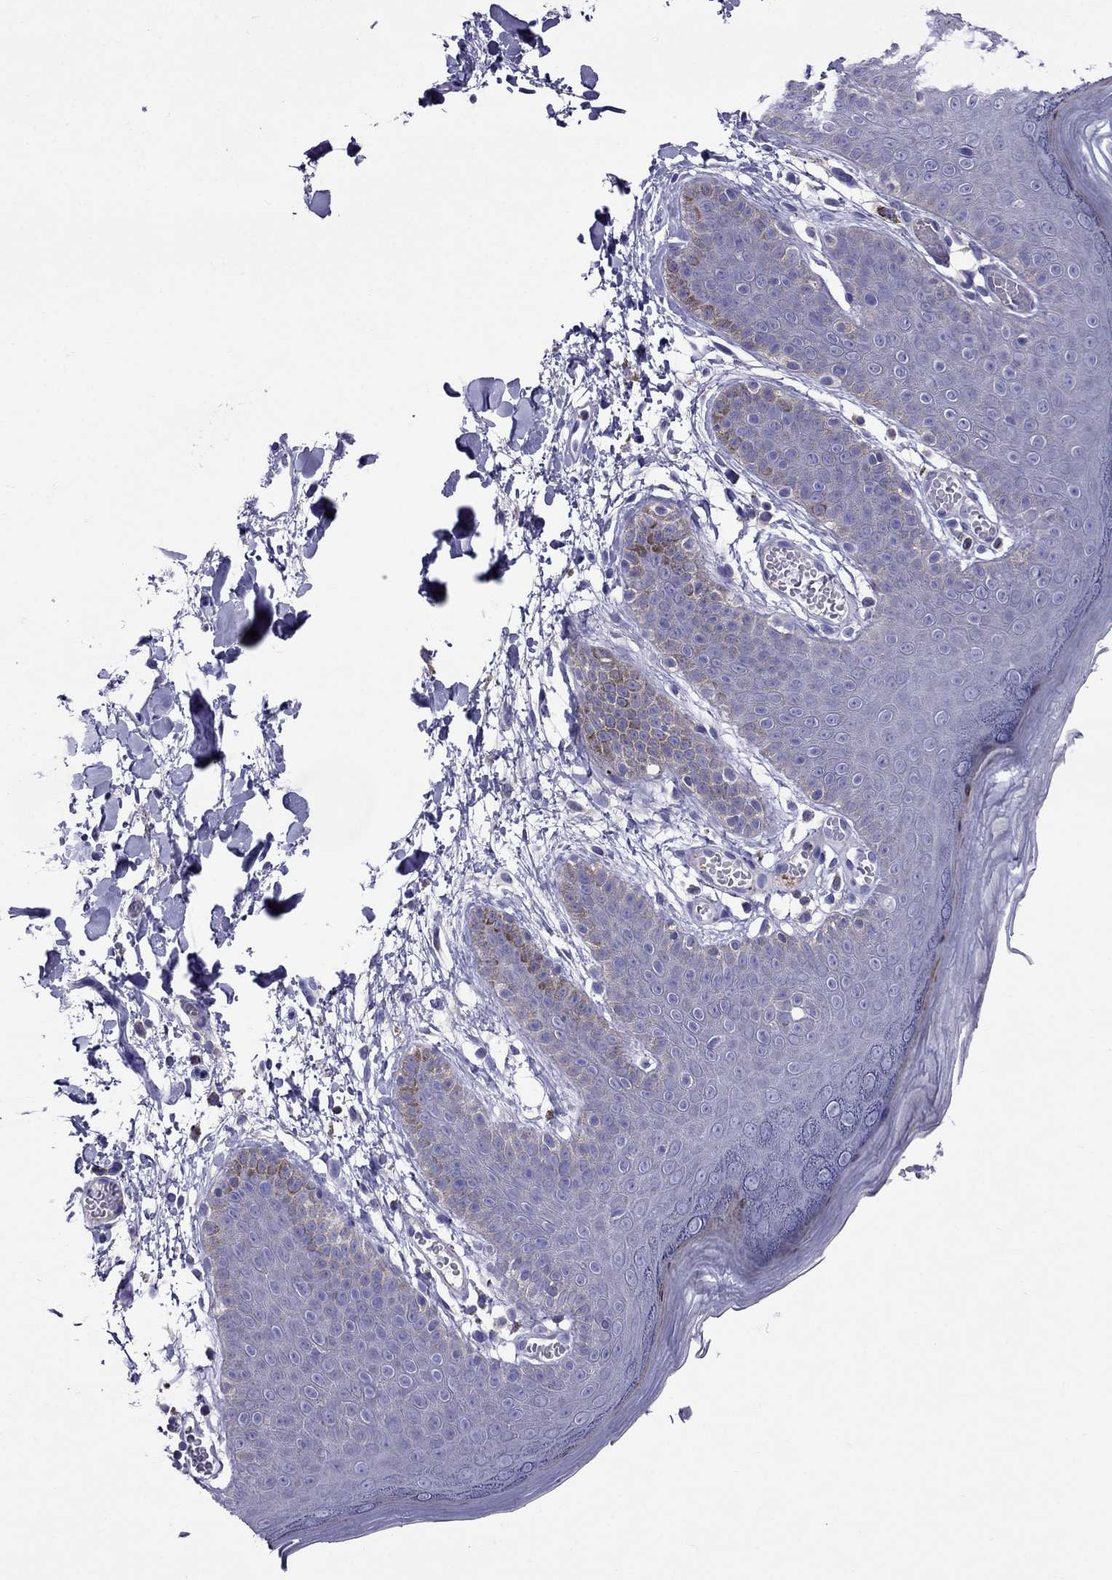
{"staining": {"intensity": "negative", "quantity": "none", "location": "none"}, "tissue": "skin", "cell_type": "Epidermal cells", "image_type": "normal", "snomed": [{"axis": "morphology", "description": "Normal tissue, NOS"}, {"axis": "topography", "description": "Anal"}], "caption": "This is a histopathology image of immunohistochemistry staining of unremarkable skin, which shows no positivity in epidermal cells. (DAB IHC with hematoxylin counter stain).", "gene": "GPR50", "patient": {"sex": "male", "age": 53}}